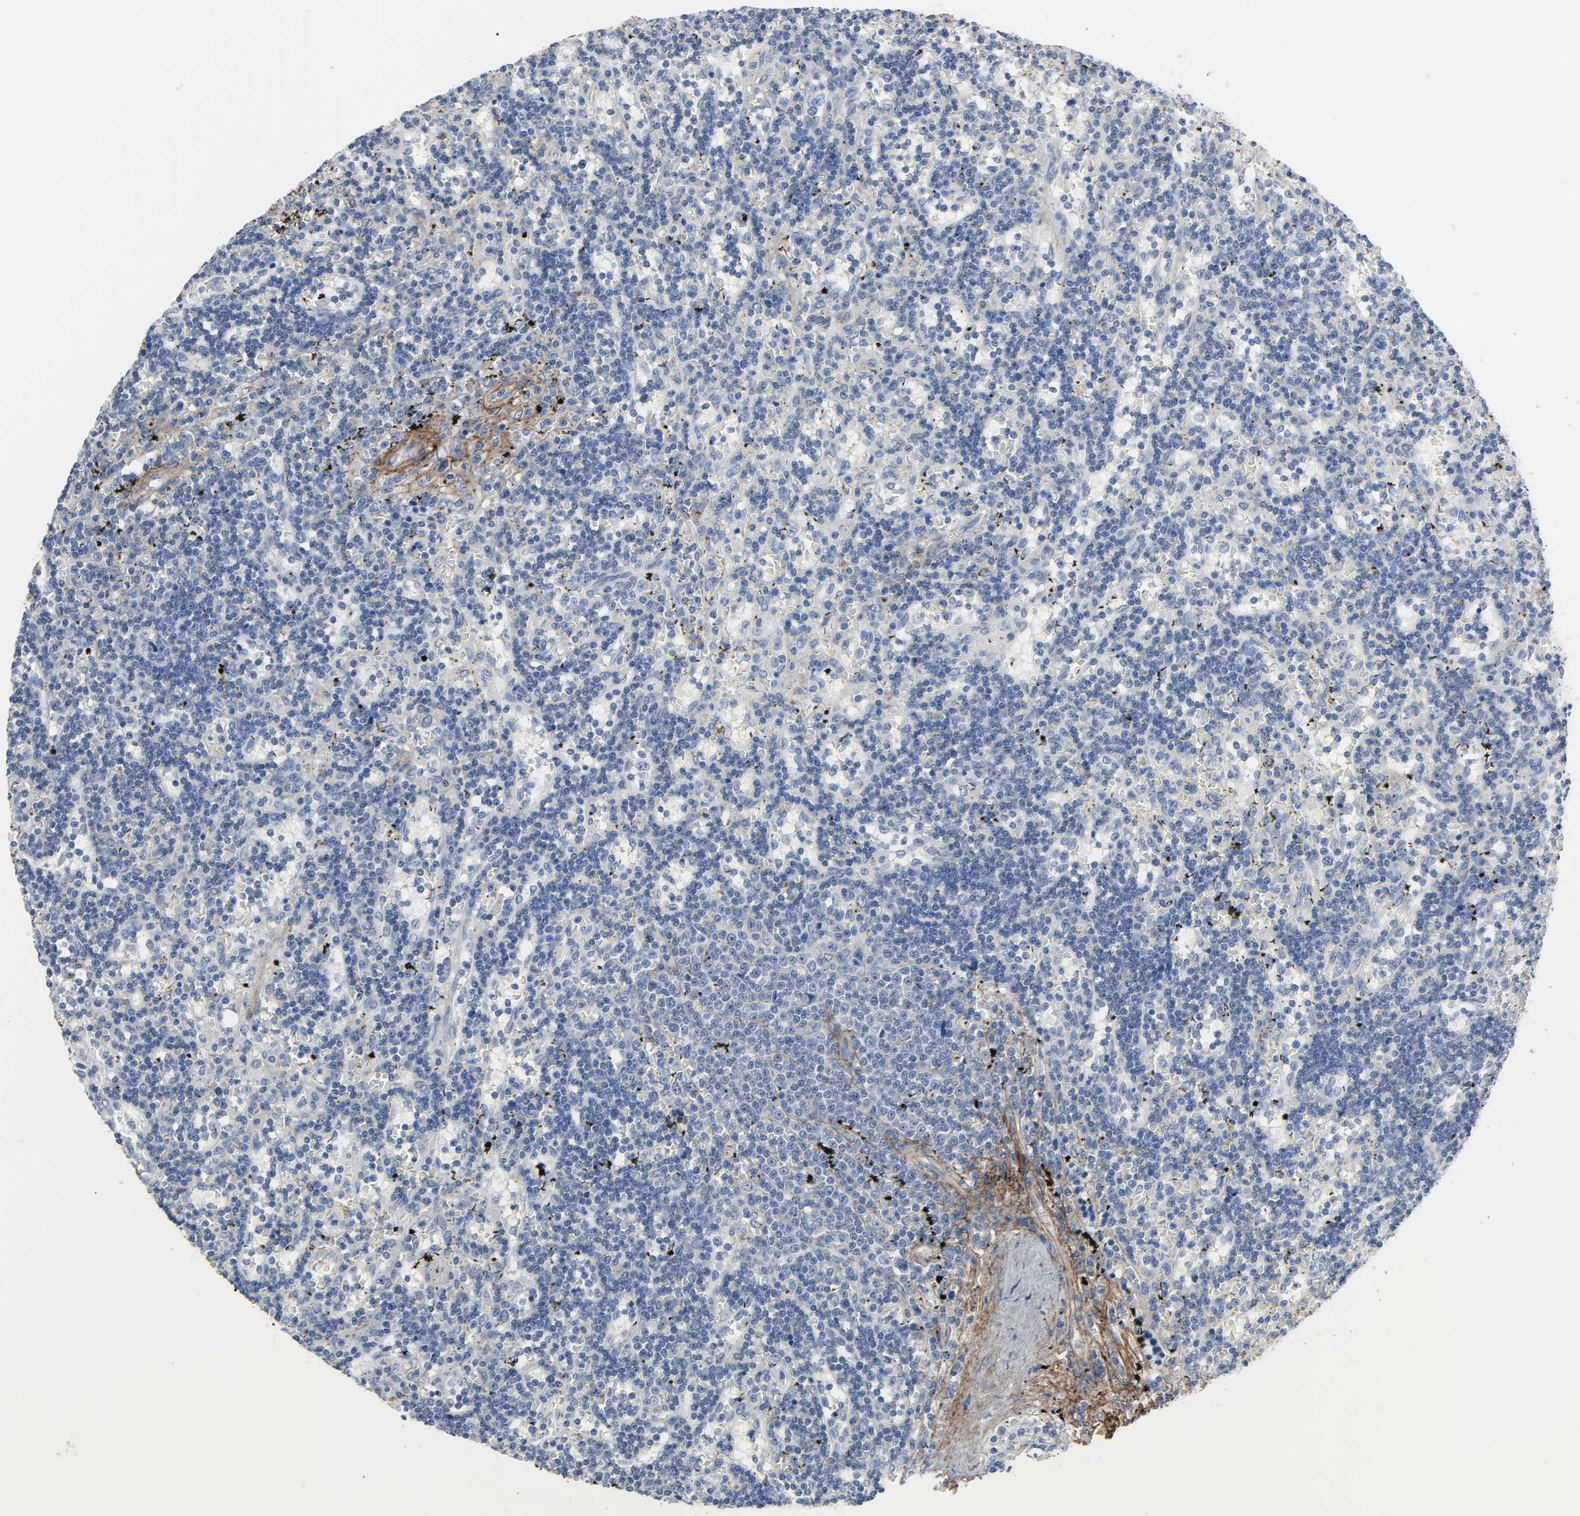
{"staining": {"intensity": "negative", "quantity": "none", "location": "none"}, "tissue": "lymphoma", "cell_type": "Tumor cells", "image_type": "cancer", "snomed": [{"axis": "morphology", "description": "Malignant lymphoma, non-Hodgkin's type, Low grade"}, {"axis": "topography", "description": "Spleen"}], "caption": "Tumor cells show no significant protein staining in lymphoma.", "gene": "FBLN5", "patient": {"sex": "male", "age": 60}}